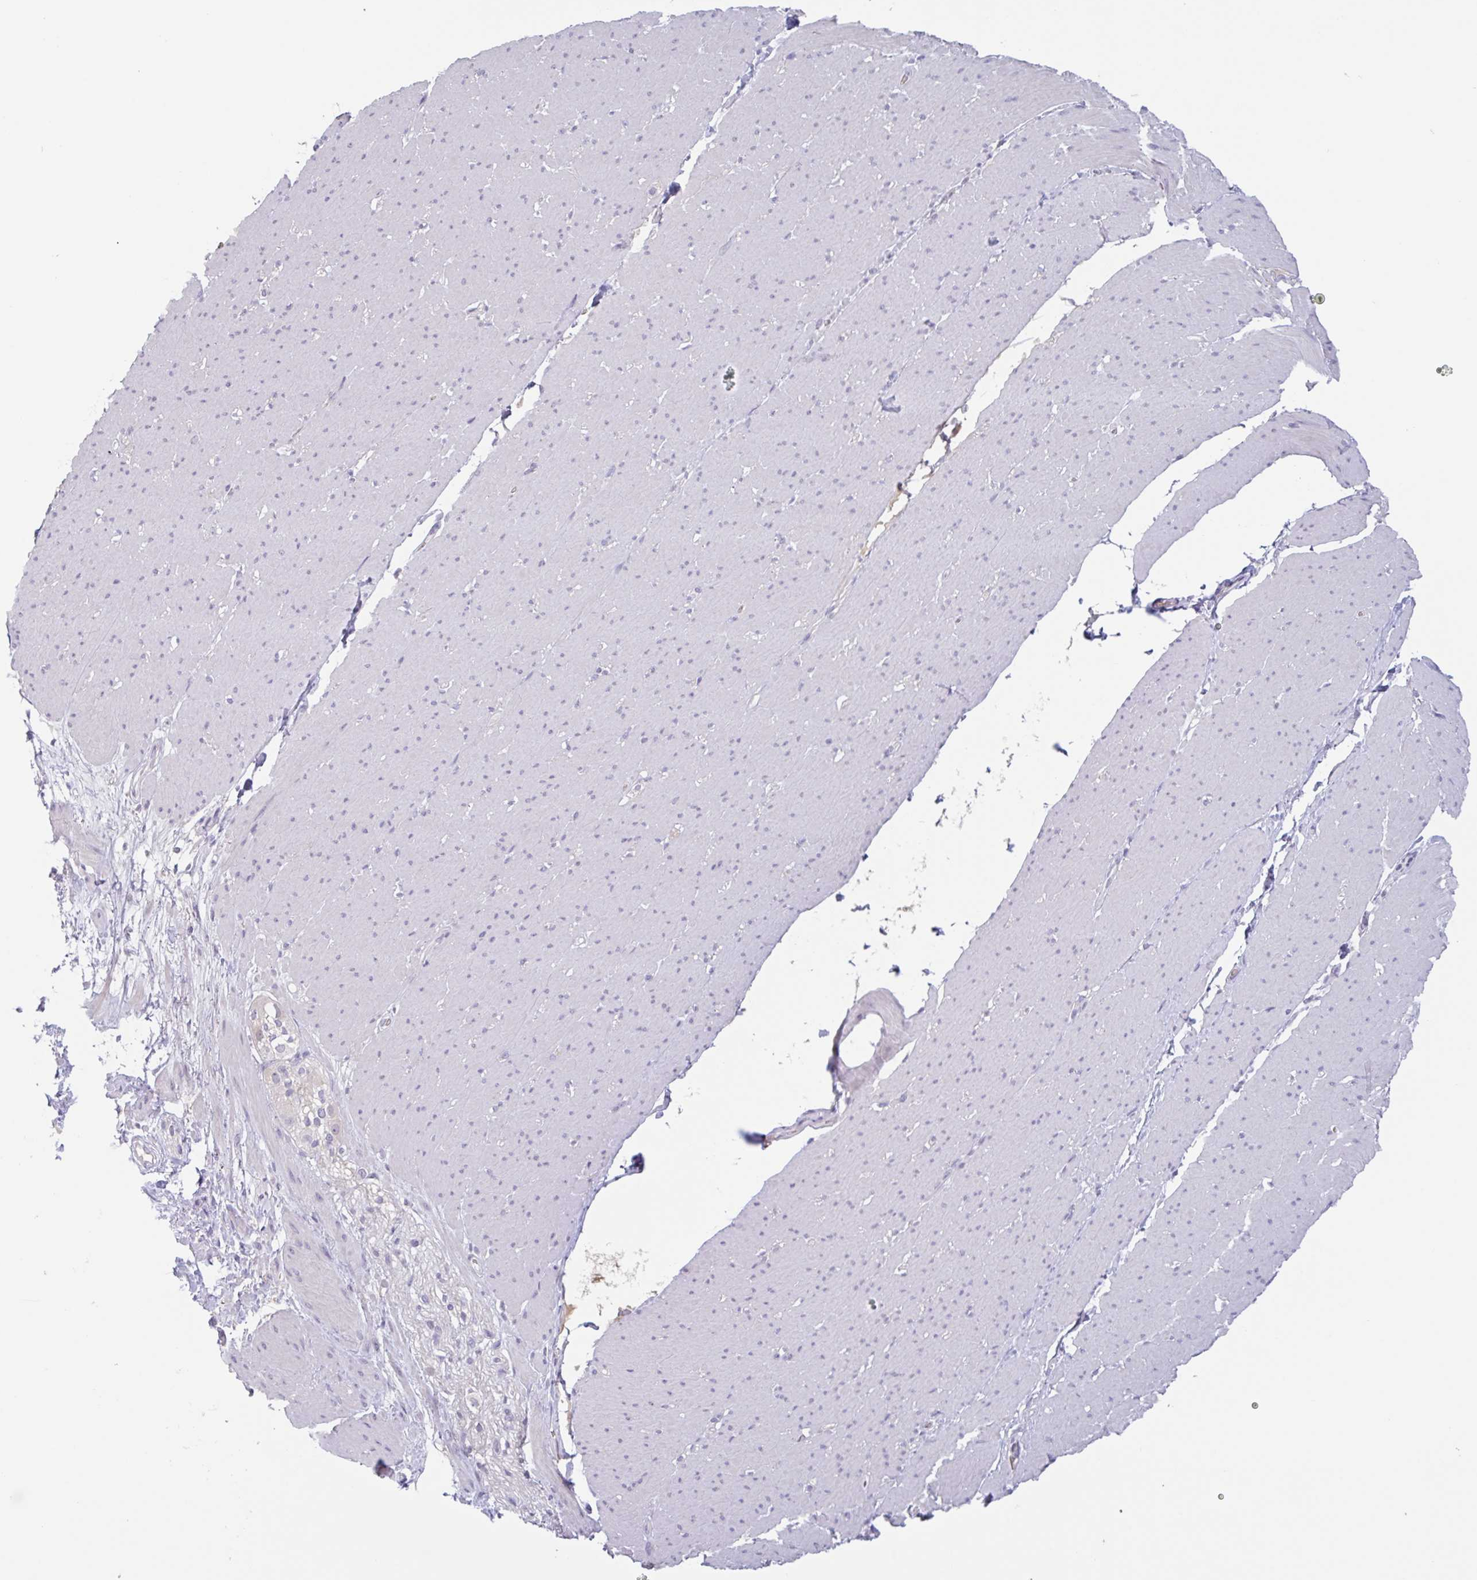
{"staining": {"intensity": "negative", "quantity": "none", "location": "none"}, "tissue": "smooth muscle", "cell_type": "Smooth muscle cells", "image_type": "normal", "snomed": [{"axis": "morphology", "description": "Normal tissue, NOS"}, {"axis": "topography", "description": "Smooth muscle"}, {"axis": "topography", "description": "Rectum"}], "caption": "The micrograph reveals no significant expression in smooth muscle cells of smooth muscle. The staining is performed using DAB (3,3'-diaminobenzidine) brown chromogen with nuclei counter-stained in using hematoxylin.", "gene": "RHAG", "patient": {"sex": "male", "age": 53}}